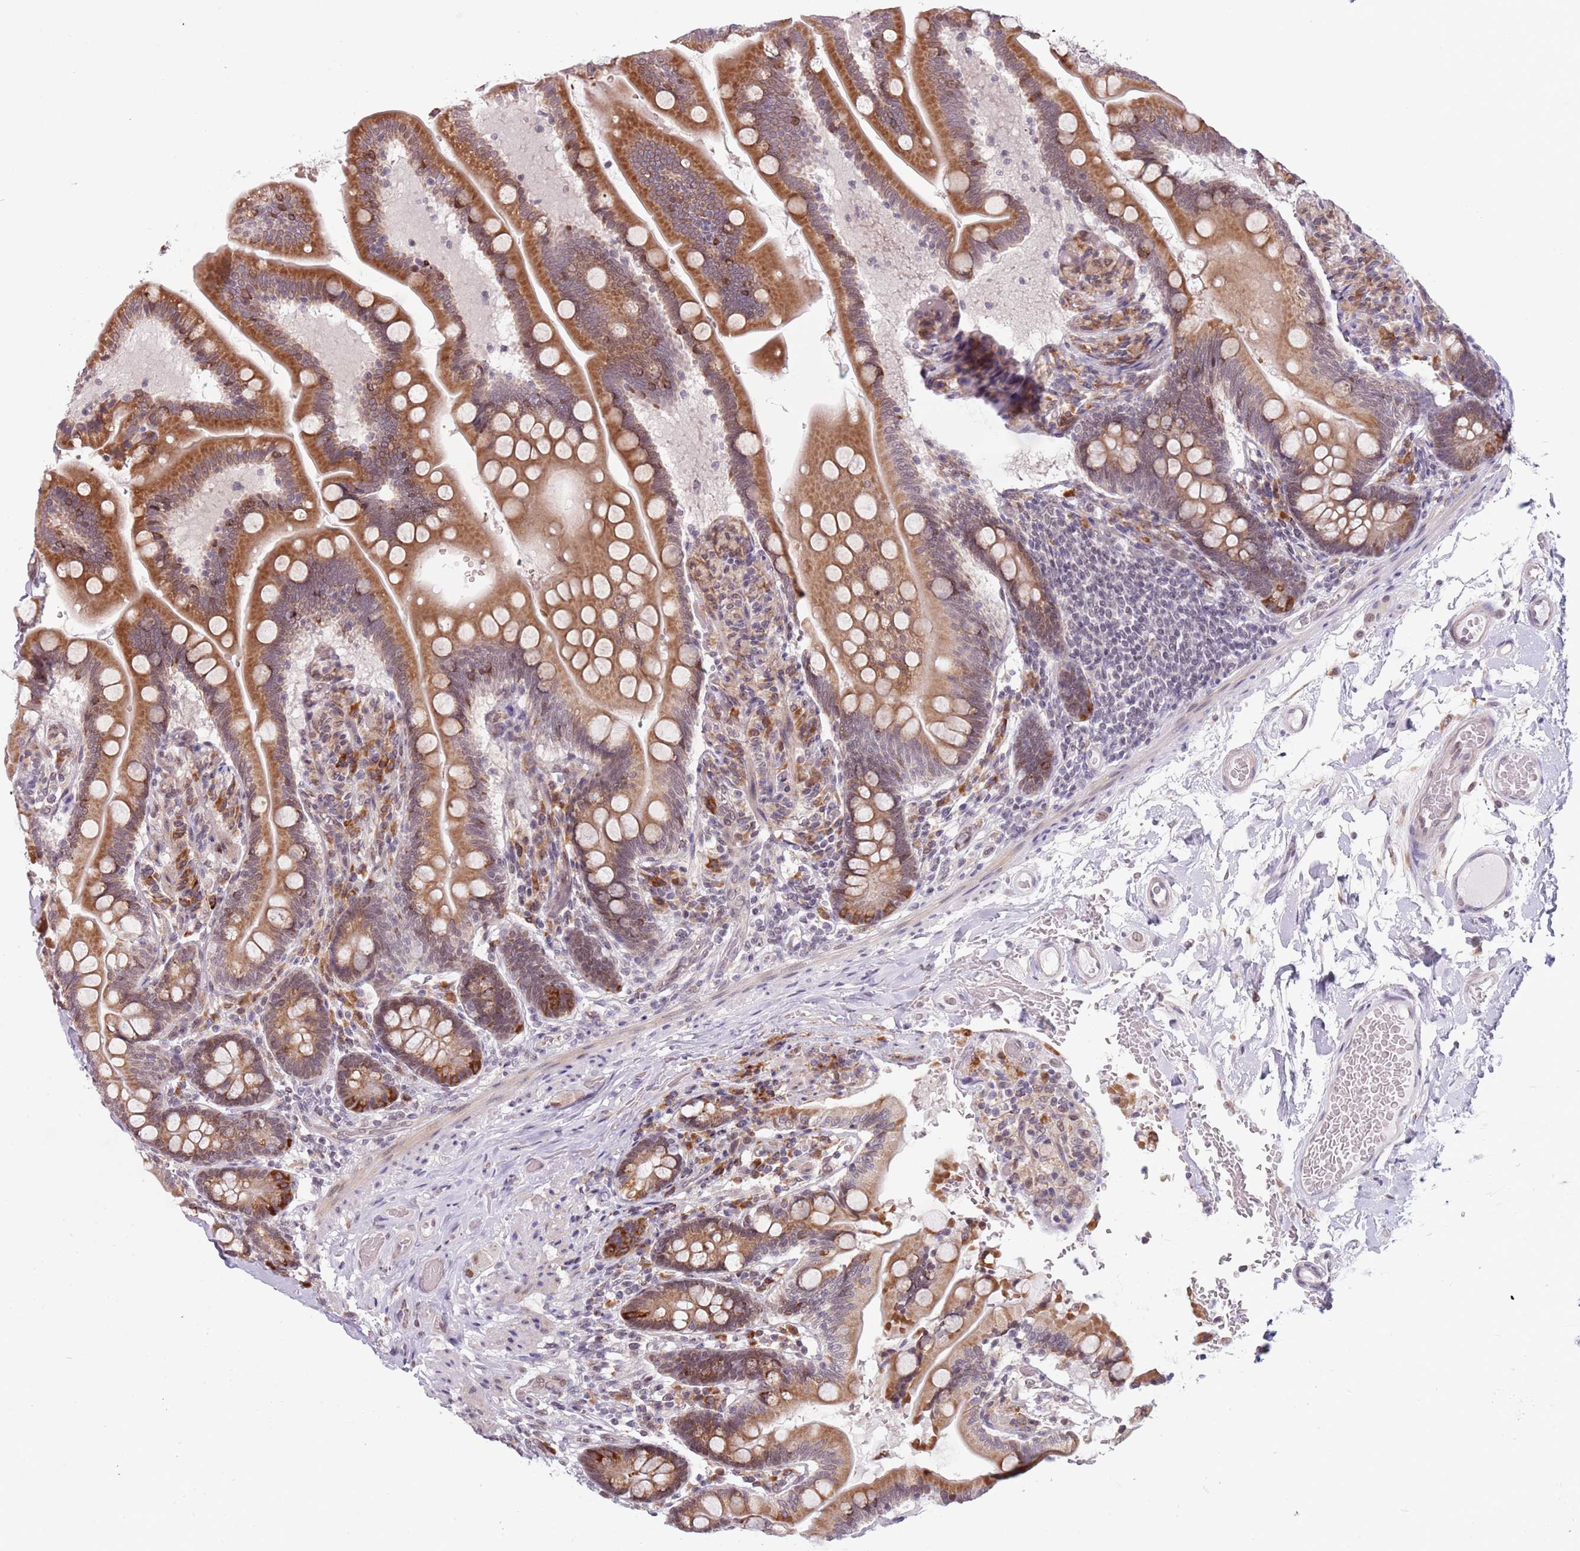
{"staining": {"intensity": "moderate", "quantity": ">75%", "location": "cytoplasmic/membranous,nuclear"}, "tissue": "small intestine", "cell_type": "Glandular cells", "image_type": "normal", "snomed": [{"axis": "morphology", "description": "Normal tissue, NOS"}, {"axis": "topography", "description": "Small intestine"}], "caption": "This histopathology image demonstrates immunohistochemistry (IHC) staining of normal small intestine, with medium moderate cytoplasmic/membranous,nuclear positivity in about >75% of glandular cells.", "gene": "BARD1", "patient": {"sex": "female", "age": 64}}